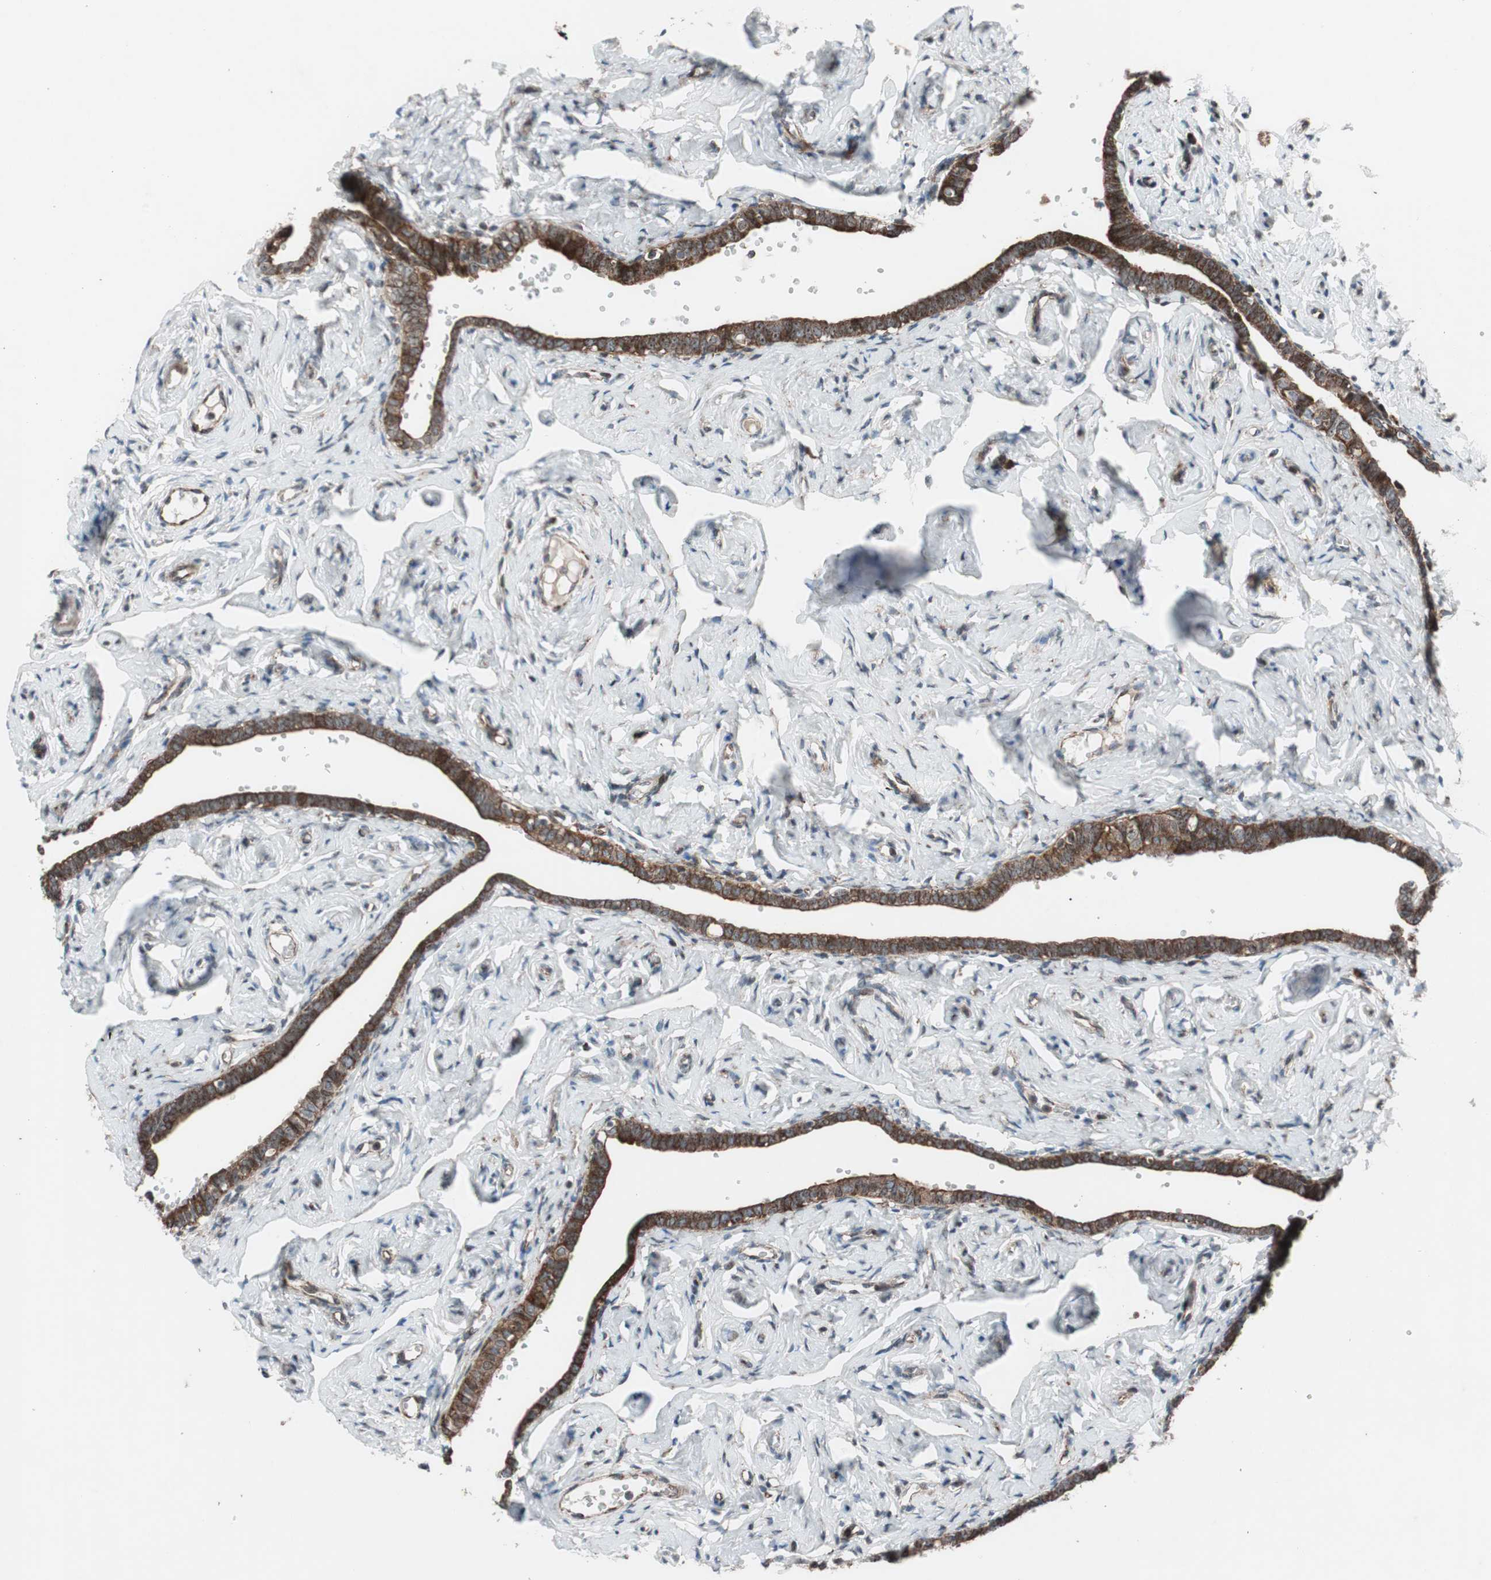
{"staining": {"intensity": "strong", "quantity": ">75%", "location": "cytoplasmic/membranous"}, "tissue": "fallopian tube", "cell_type": "Glandular cells", "image_type": "normal", "snomed": [{"axis": "morphology", "description": "Normal tissue, NOS"}, {"axis": "topography", "description": "Fallopian tube"}], "caption": "Protein expression analysis of benign fallopian tube reveals strong cytoplasmic/membranous positivity in approximately >75% of glandular cells. The staining is performed using DAB brown chromogen to label protein expression. The nuclei are counter-stained blue using hematoxylin.", "gene": "CCL14", "patient": {"sex": "female", "age": 71}}